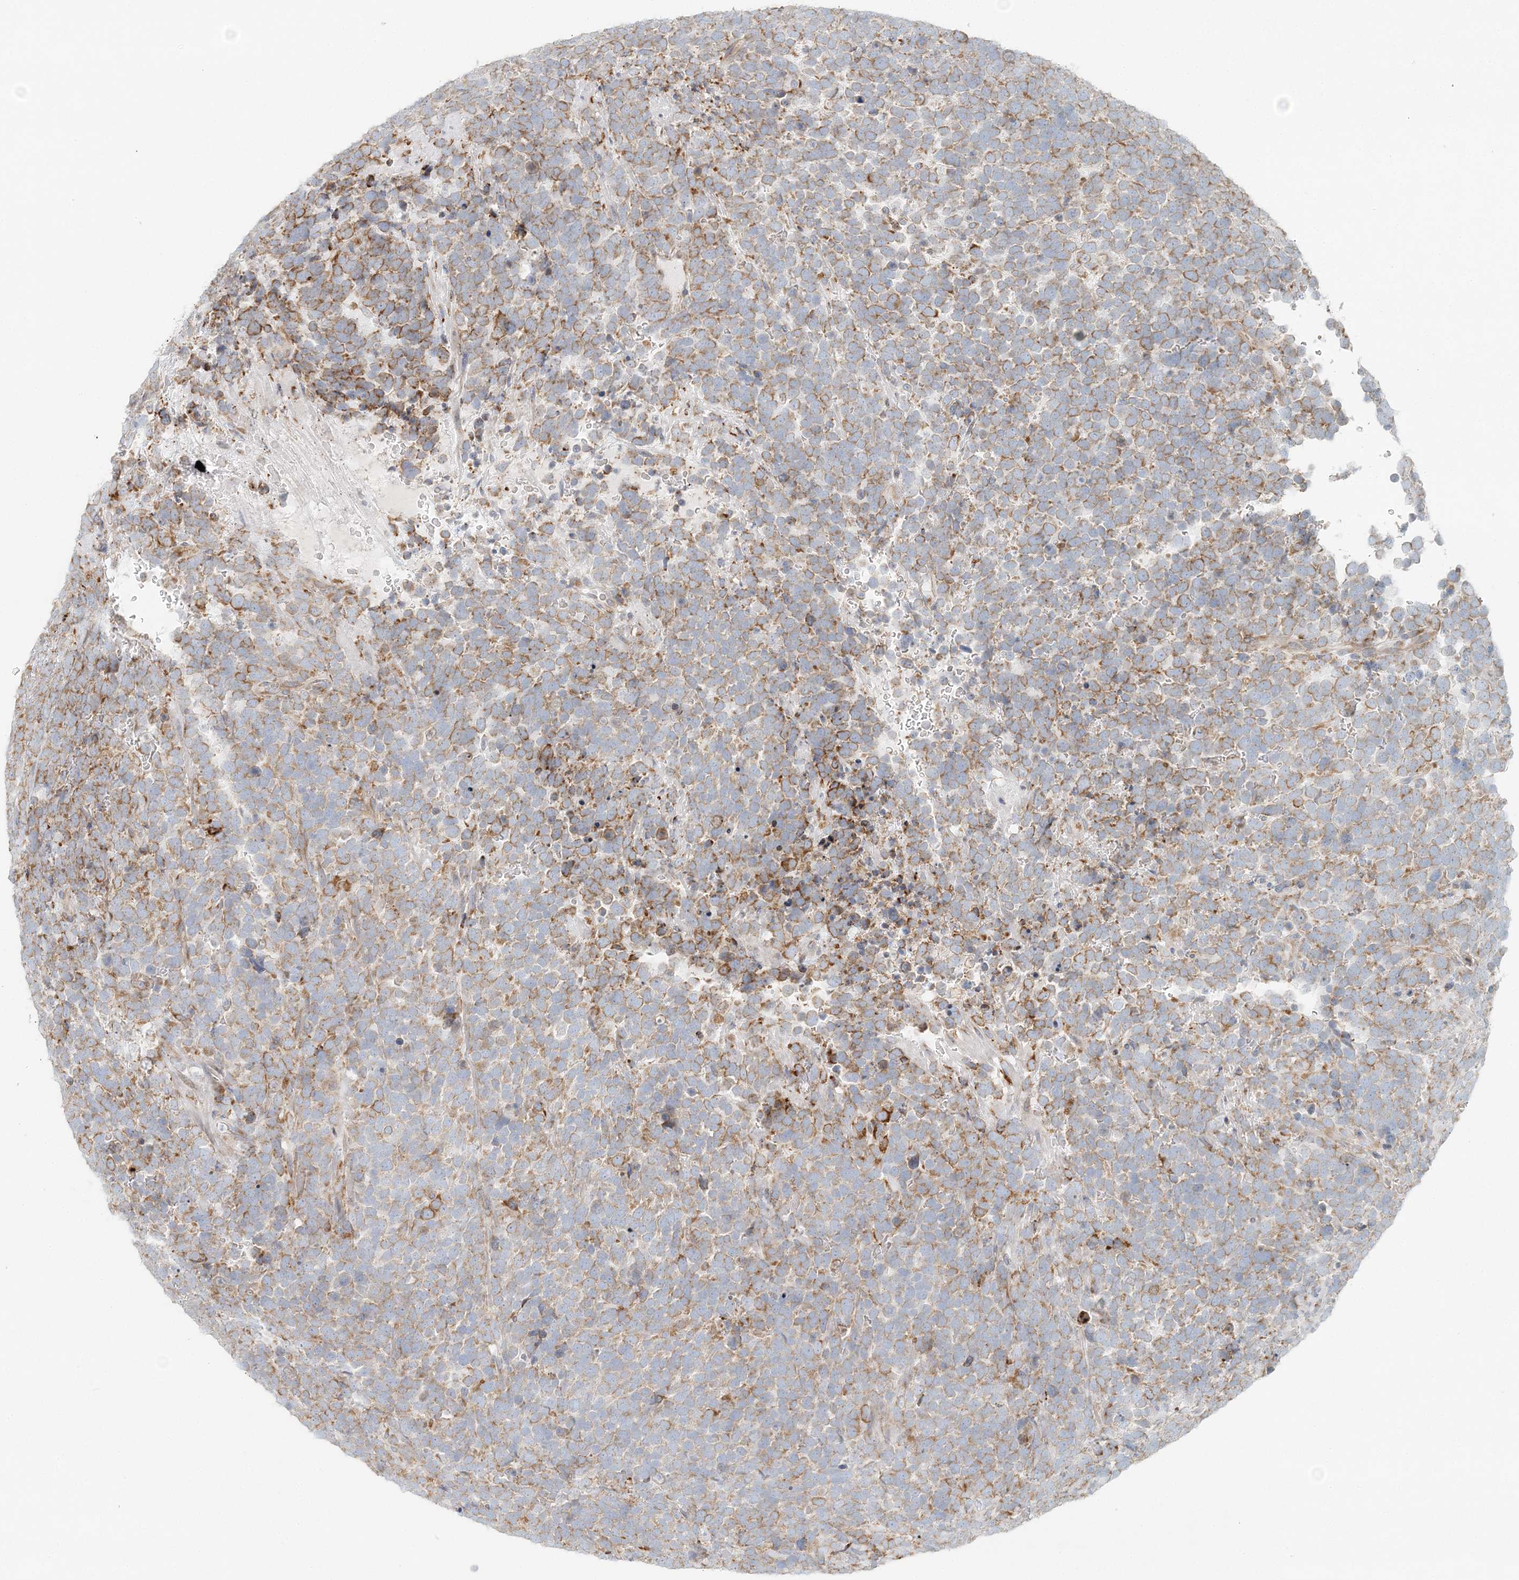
{"staining": {"intensity": "moderate", "quantity": "25%-75%", "location": "cytoplasmic/membranous"}, "tissue": "urothelial cancer", "cell_type": "Tumor cells", "image_type": "cancer", "snomed": [{"axis": "morphology", "description": "Urothelial carcinoma, High grade"}, {"axis": "topography", "description": "Urinary bladder"}], "caption": "The micrograph exhibits staining of urothelial carcinoma (high-grade), revealing moderate cytoplasmic/membranous protein staining (brown color) within tumor cells. The staining was performed using DAB, with brown indicating positive protein expression. Nuclei are stained blue with hematoxylin.", "gene": "STK11IP", "patient": {"sex": "female", "age": 82}}